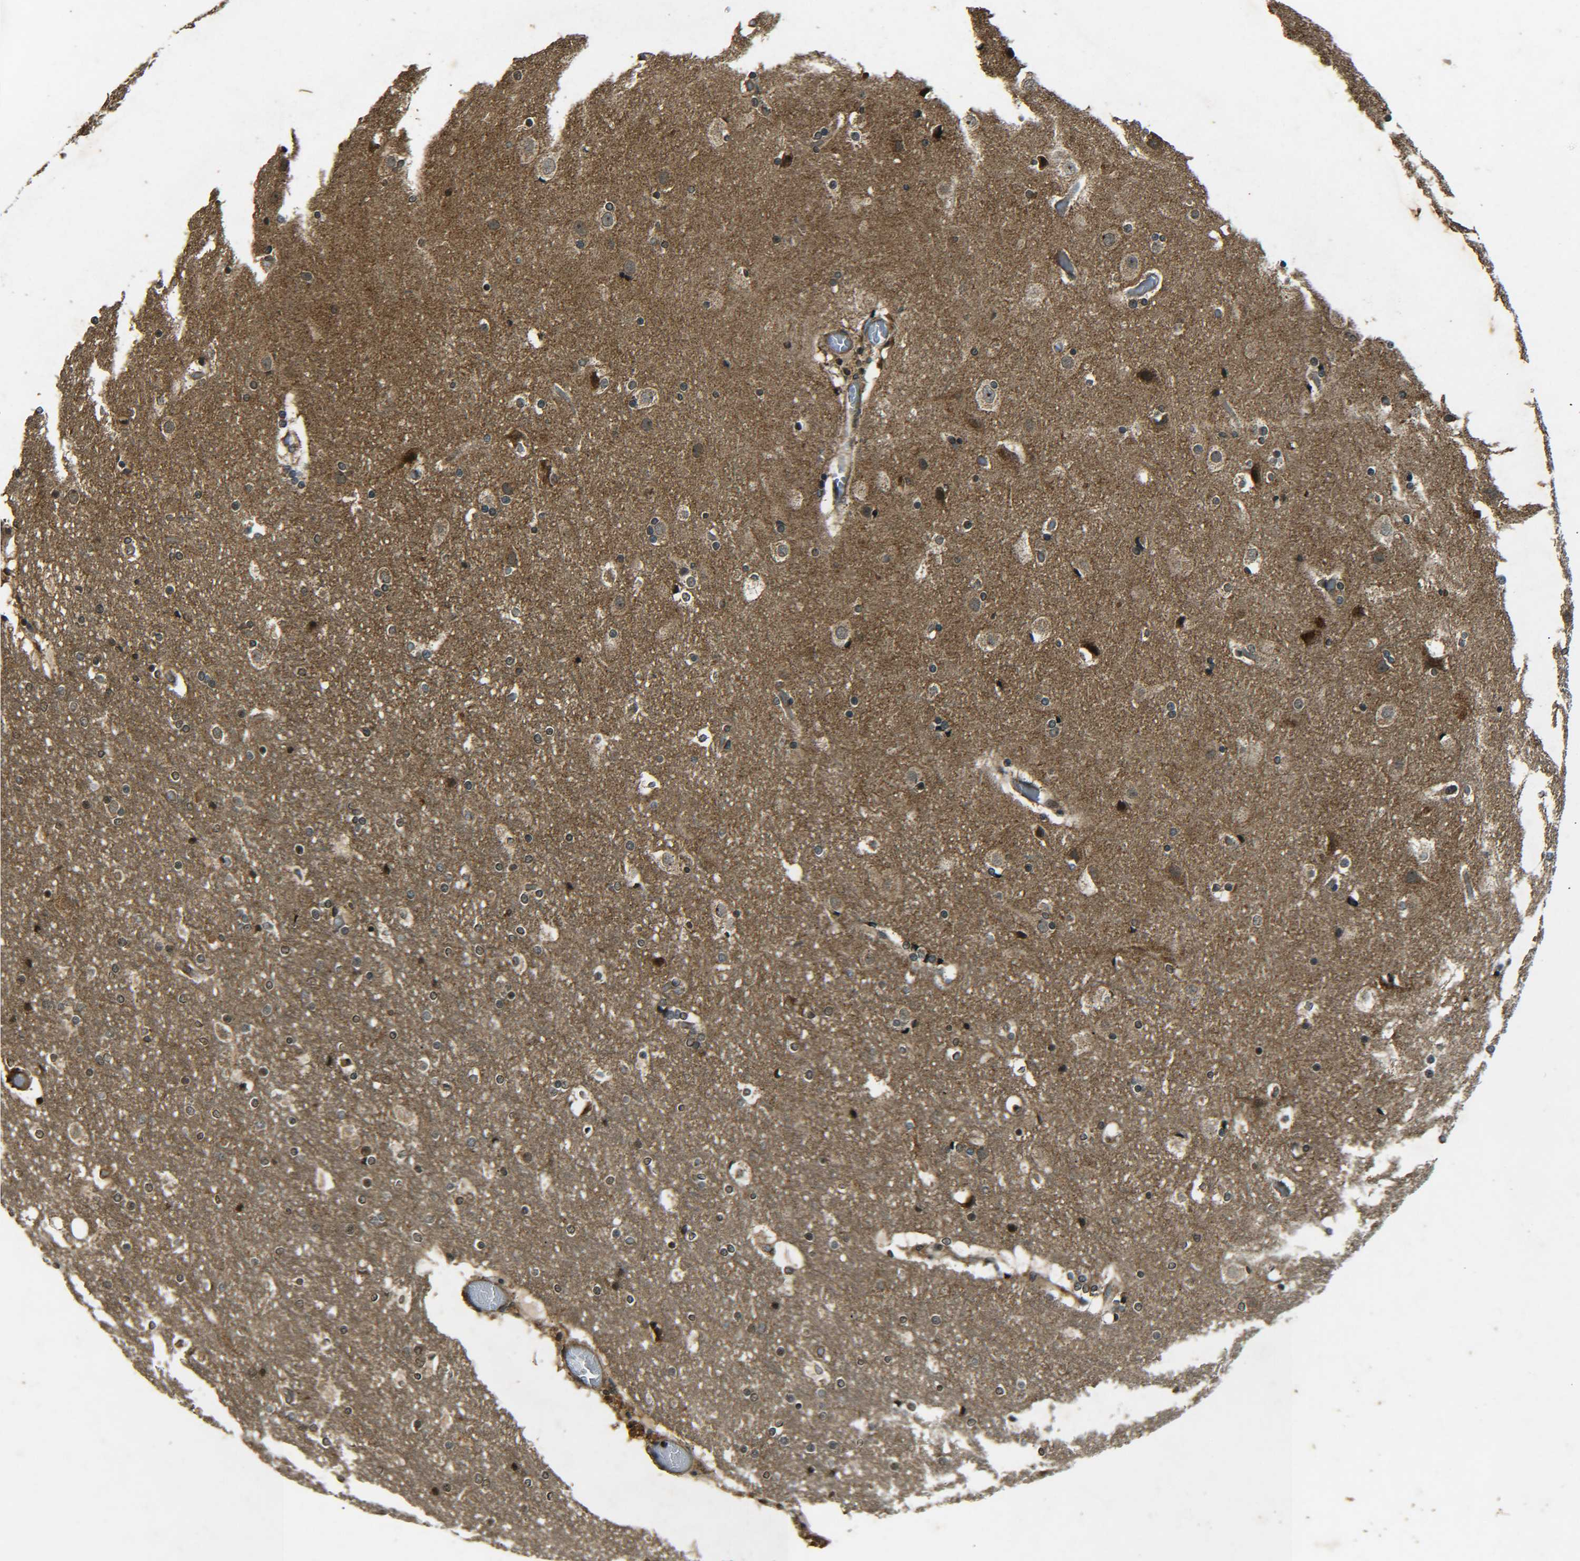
{"staining": {"intensity": "weak", "quantity": "25%-75%", "location": "cytoplasmic/membranous"}, "tissue": "cerebral cortex", "cell_type": "Endothelial cells", "image_type": "normal", "snomed": [{"axis": "morphology", "description": "Normal tissue, NOS"}, {"axis": "topography", "description": "Cerebral cortex"}], "caption": "Cerebral cortex stained for a protein reveals weak cytoplasmic/membranous positivity in endothelial cells.", "gene": "PLK2", "patient": {"sex": "male", "age": 57}}